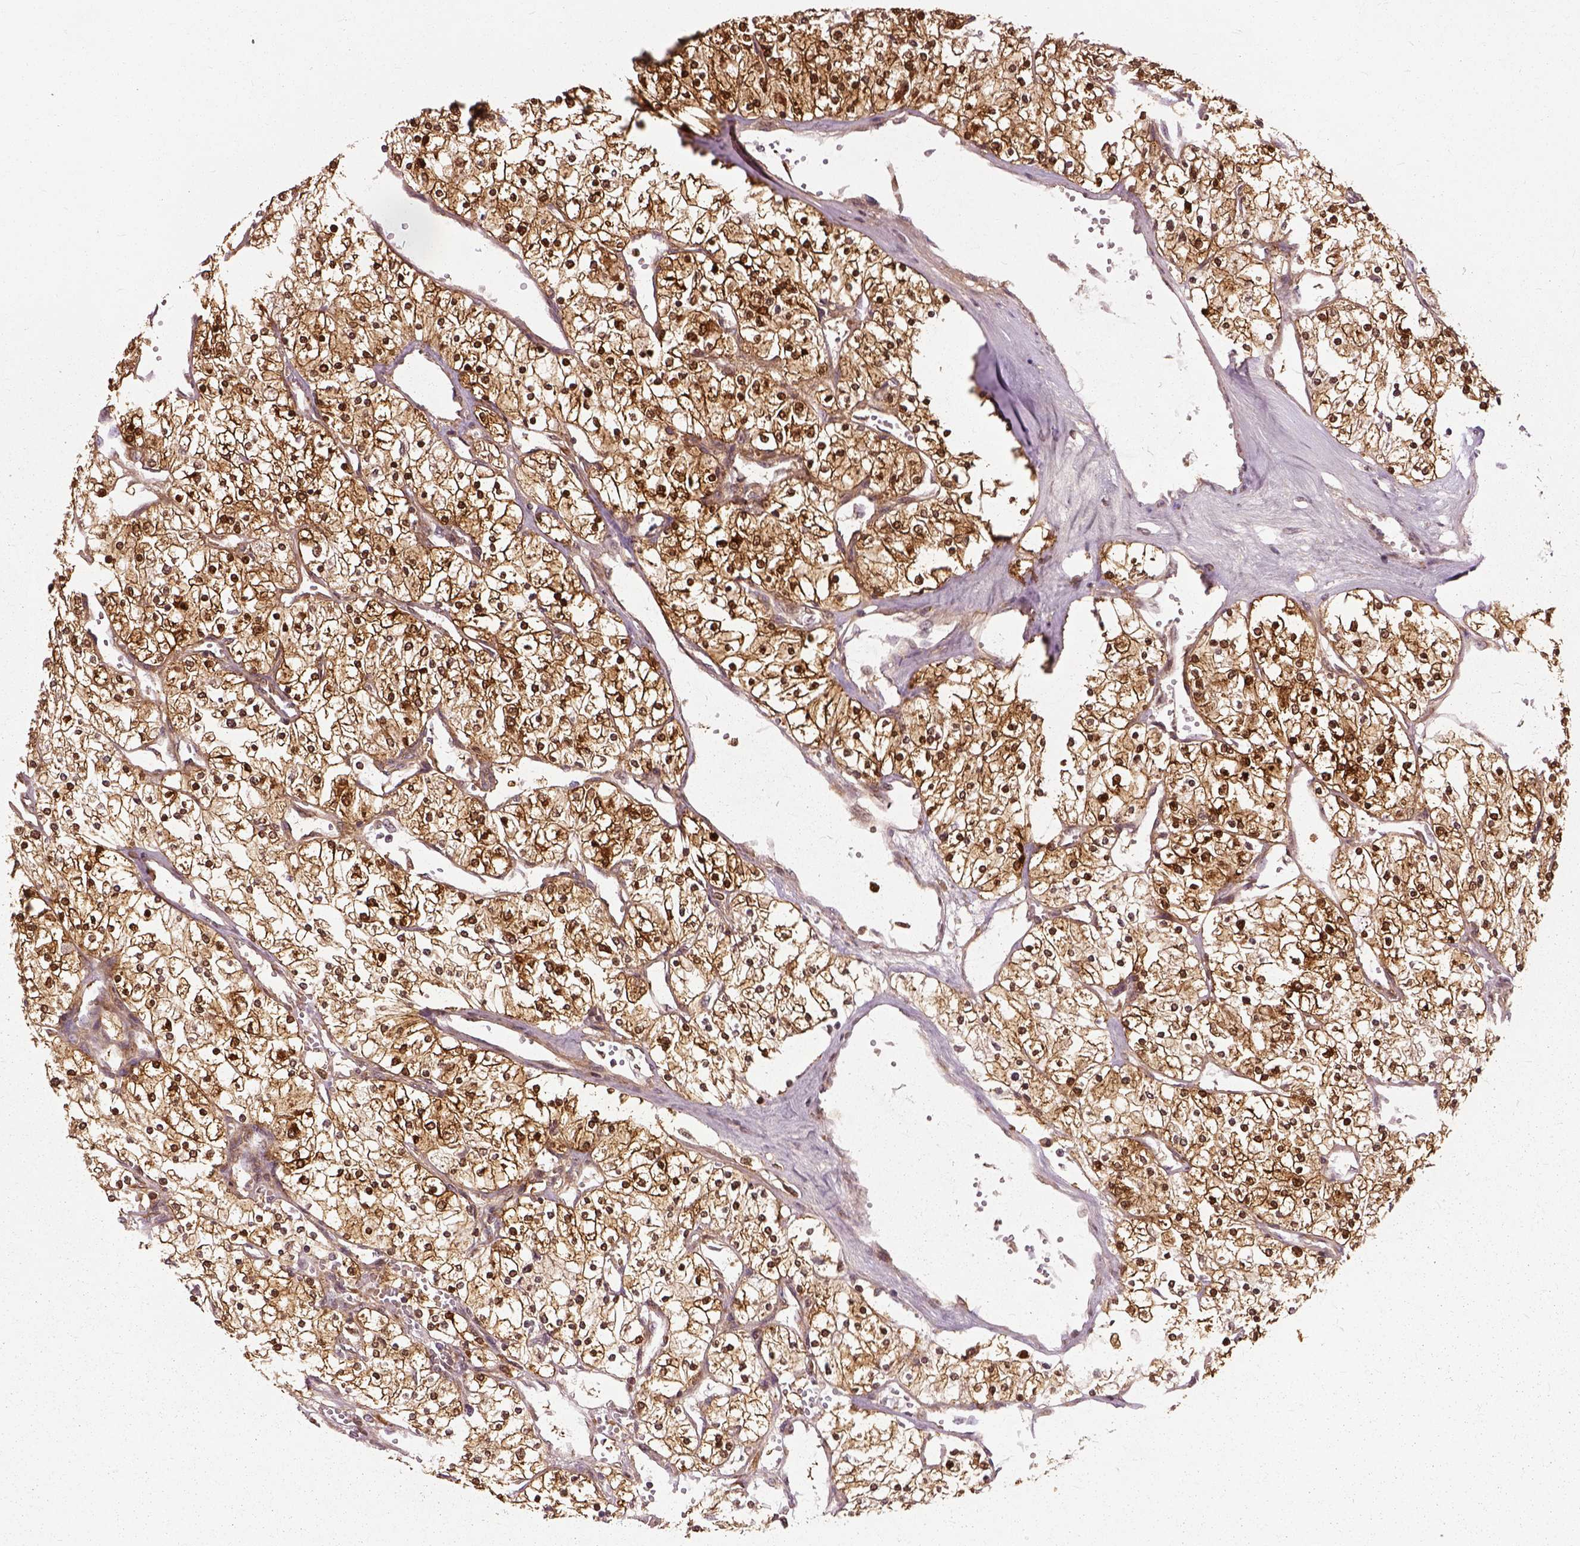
{"staining": {"intensity": "strong", "quantity": ">75%", "location": "cytoplasmic/membranous,nuclear"}, "tissue": "renal cancer", "cell_type": "Tumor cells", "image_type": "cancer", "snomed": [{"axis": "morphology", "description": "Adenocarcinoma, NOS"}, {"axis": "topography", "description": "Kidney"}], "caption": "A high amount of strong cytoplasmic/membranous and nuclear staining is seen in approximately >75% of tumor cells in renal cancer (adenocarcinoma) tissue.", "gene": "GPI", "patient": {"sex": "male", "age": 80}}